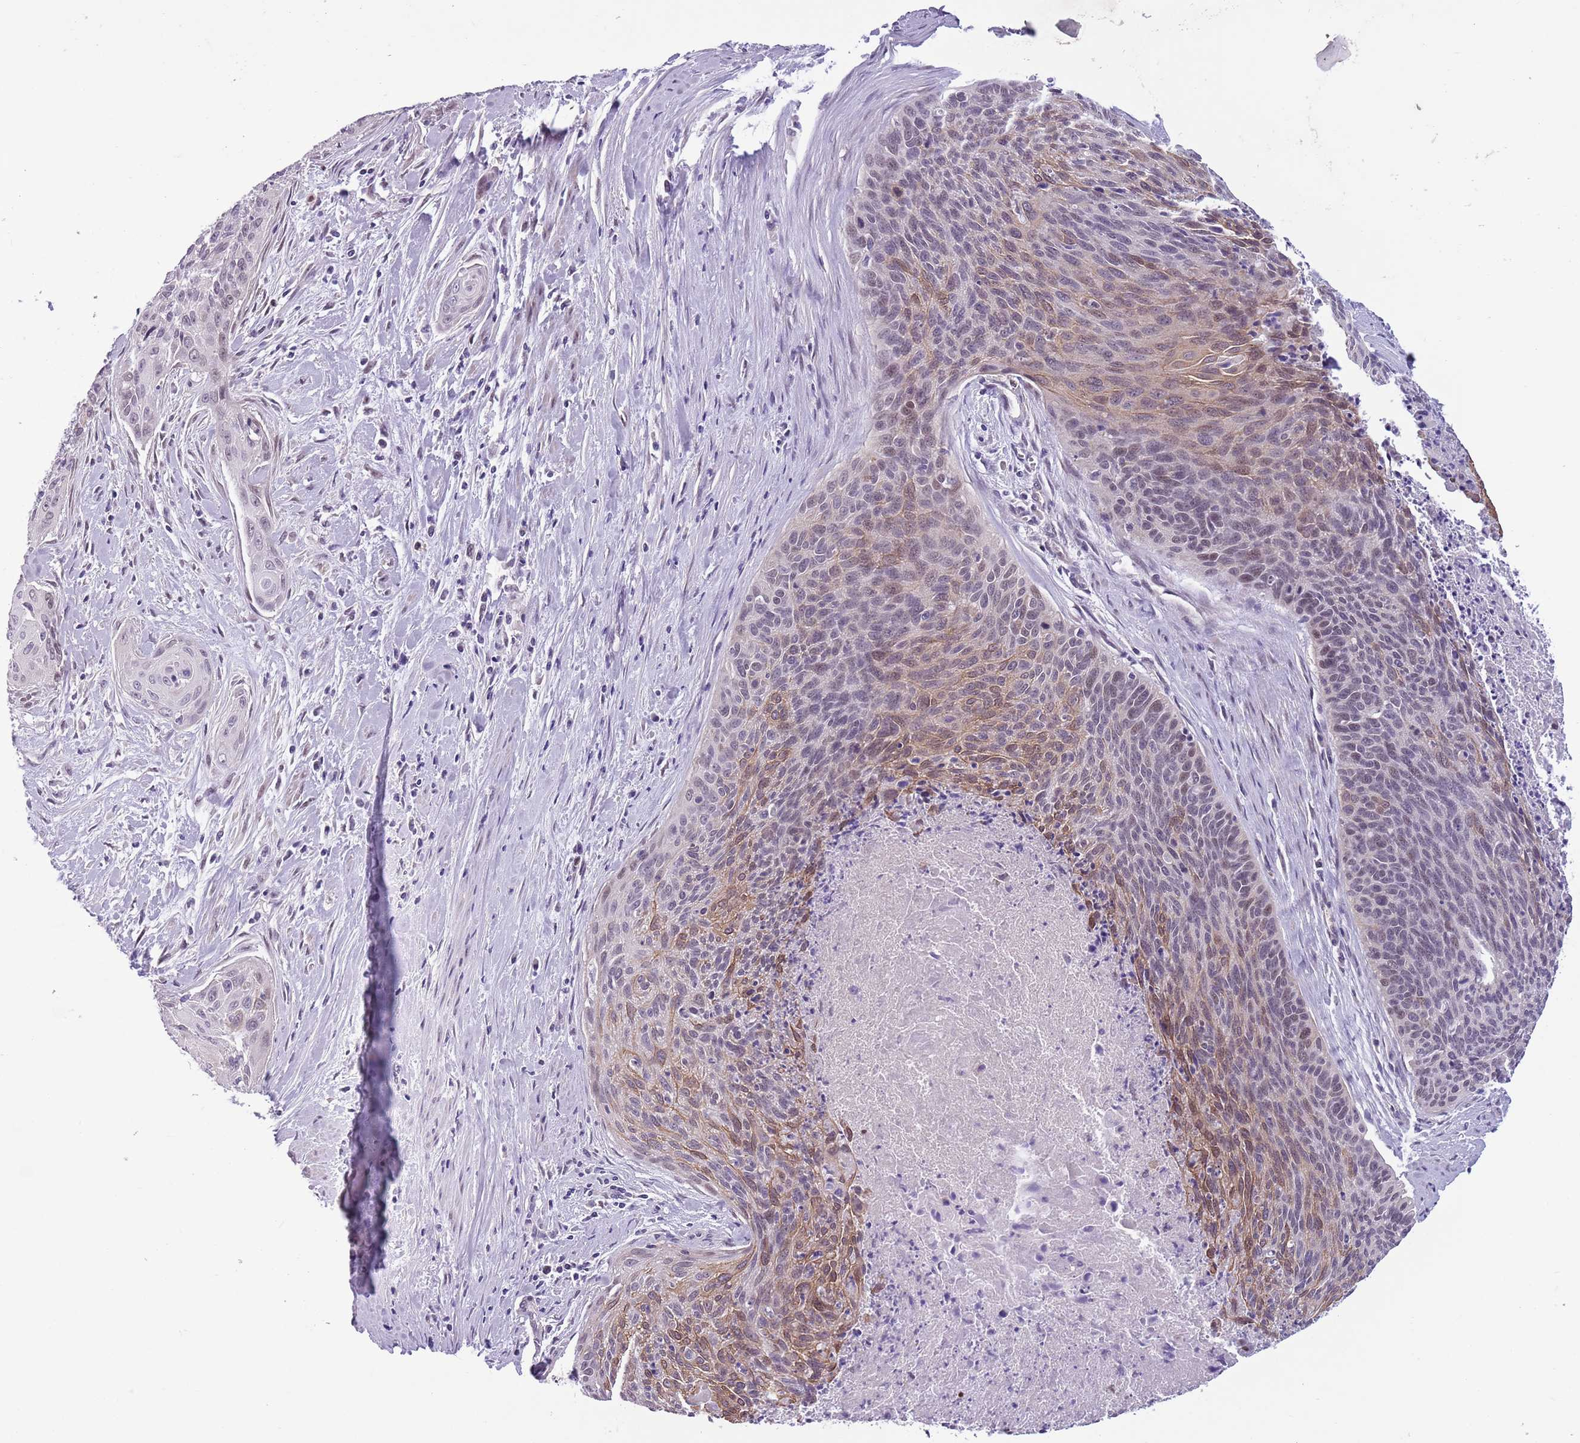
{"staining": {"intensity": "weak", "quantity": "25%-75%", "location": "cytoplasmic/membranous,nuclear"}, "tissue": "cervical cancer", "cell_type": "Tumor cells", "image_type": "cancer", "snomed": [{"axis": "morphology", "description": "Squamous cell carcinoma, NOS"}, {"axis": "topography", "description": "Cervix"}], "caption": "An image of cervical cancer stained for a protein shows weak cytoplasmic/membranous and nuclear brown staining in tumor cells. Using DAB (3,3'-diaminobenzidine) (brown) and hematoxylin (blue) stains, captured at high magnification using brightfield microscopy.", "gene": "ADCY7", "patient": {"sex": "female", "age": 55}}